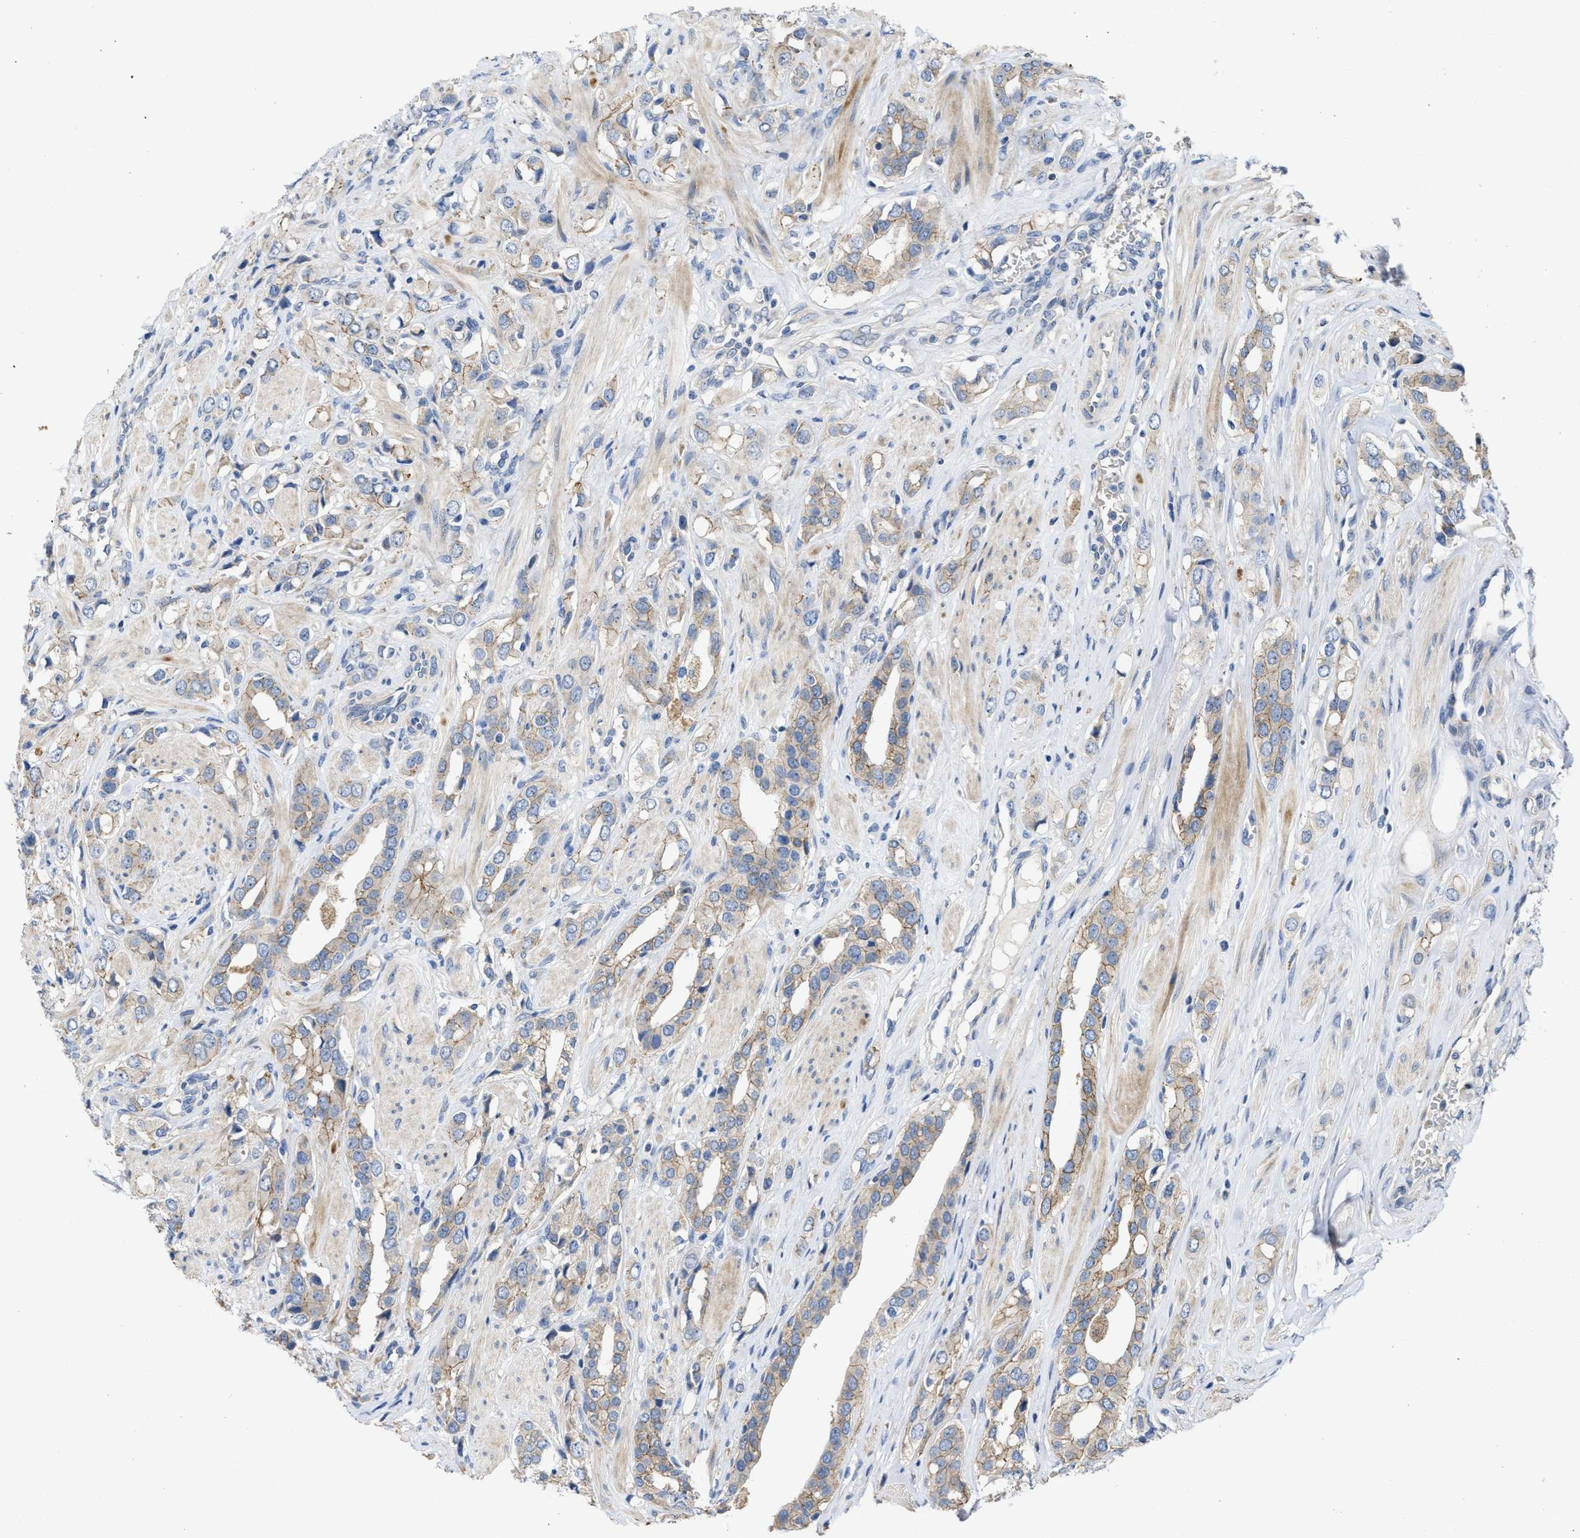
{"staining": {"intensity": "weak", "quantity": "25%-75%", "location": "cytoplasmic/membranous"}, "tissue": "prostate cancer", "cell_type": "Tumor cells", "image_type": "cancer", "snomed": [{"axis": "morphology", "description": "Adenocarcinoma, High grade"}, {"axis": "topography", "description": "Prostate"}], "caption": "A photomicrograph of human prostate cancer stained for a protein displays weak cytoplasmic/membranous brown staining in tumor cells.", "gene": "CDPF1", "patient": {"sex": "male", "age": 52}}